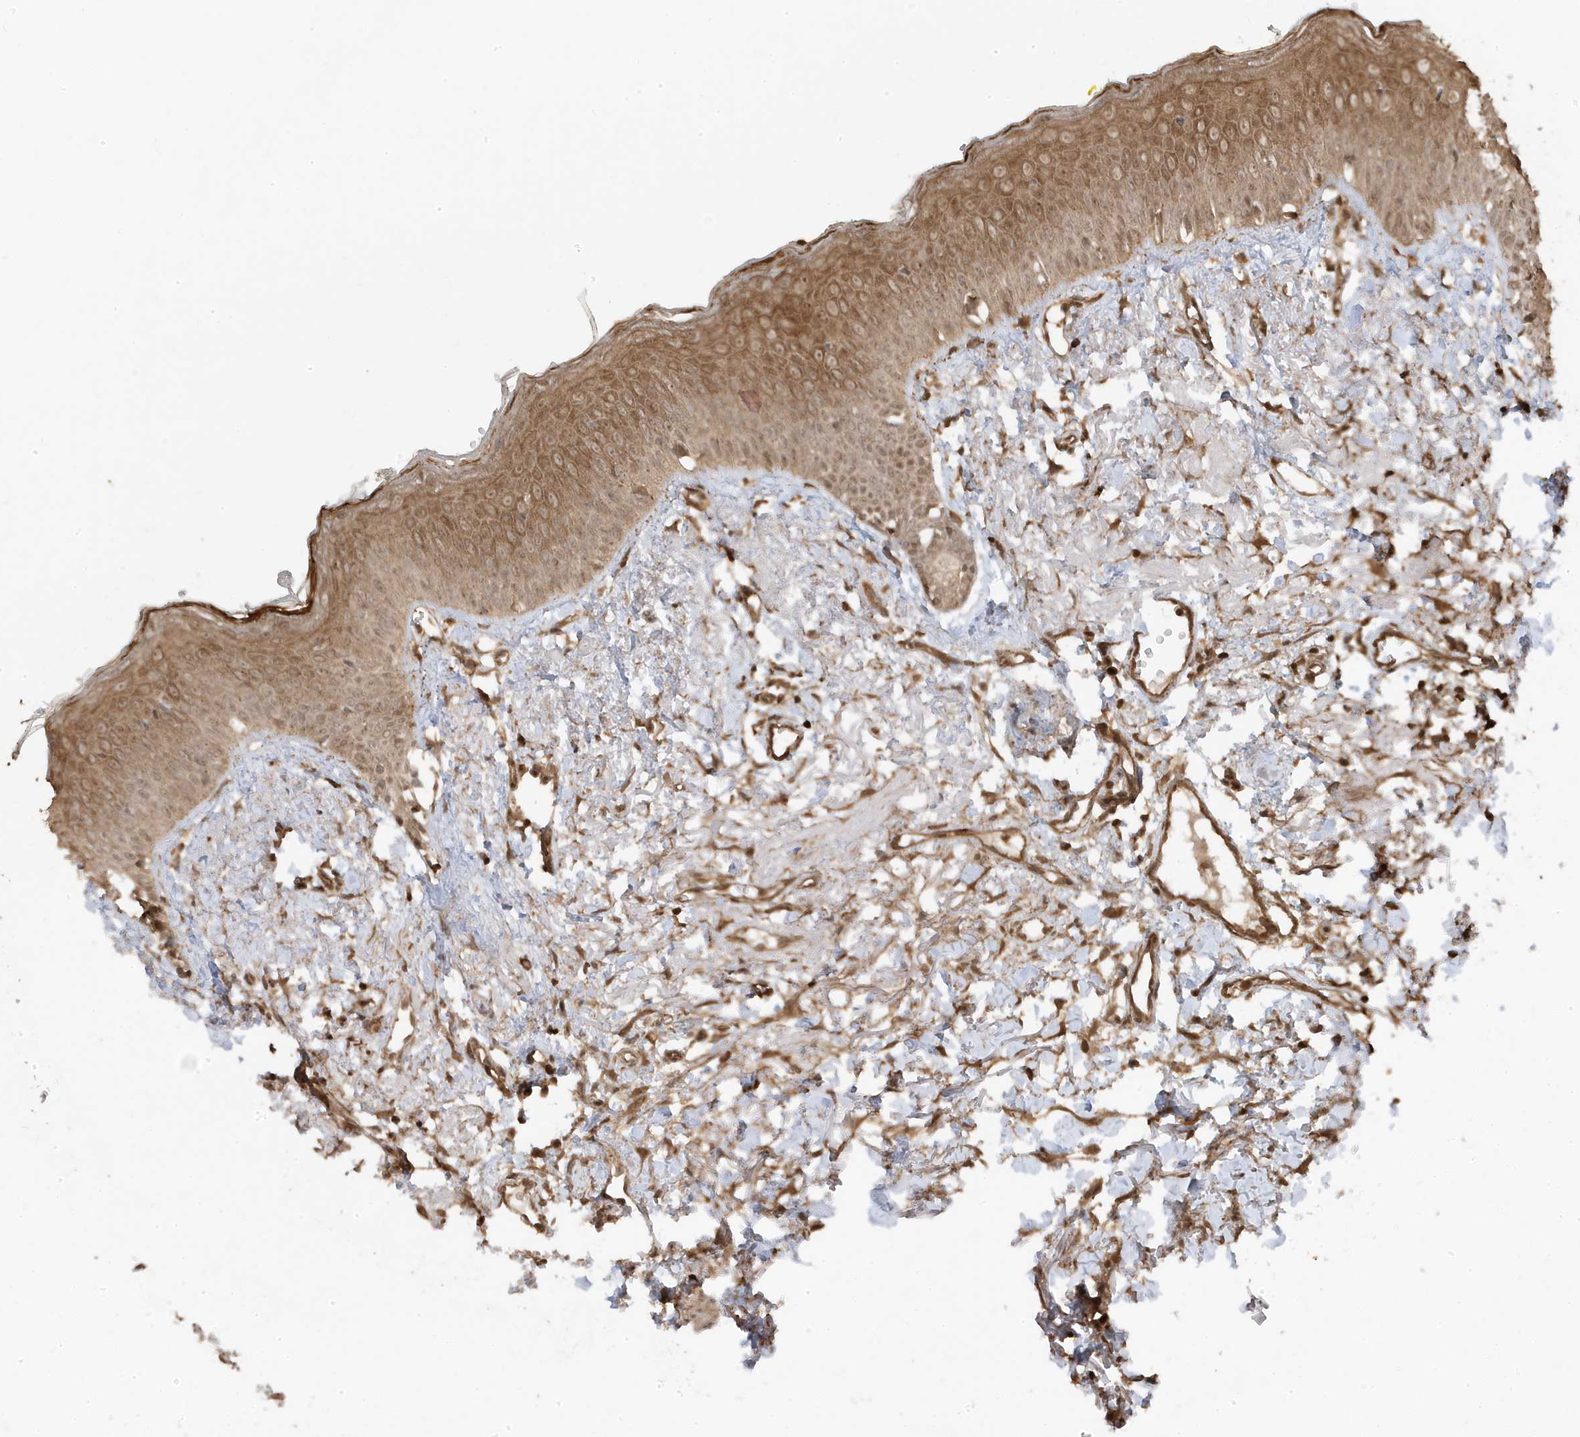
{"staining": {"intensity": "moderate", "quantity": ">75%", "location": "cytoplasmic/membranous,nuclear"}, "tissue": "oral mucosa", "cell_type": "Squamous epithelial cells", "image_type": "normal", "snomed": [{"axis": "morphology", "description": "Normal tissue, NOS"}, {"axis": "topography", "description": "Oral tissue"}], "caption": "Brown immunohistochemical staining in unremarkable human oral mucosa exhibits moderate cytoplasmic/membranous,nuclear expression in approximately >75% of squamous epithelial cells. (Stains: DAB (3,3'-diaminobenzidine) in brown, nuclei in blue, Microscopy: brightfield microscopy at high magnification).", "gene": "ASAP1", "patient": {"sex": "female", "age": 70}}